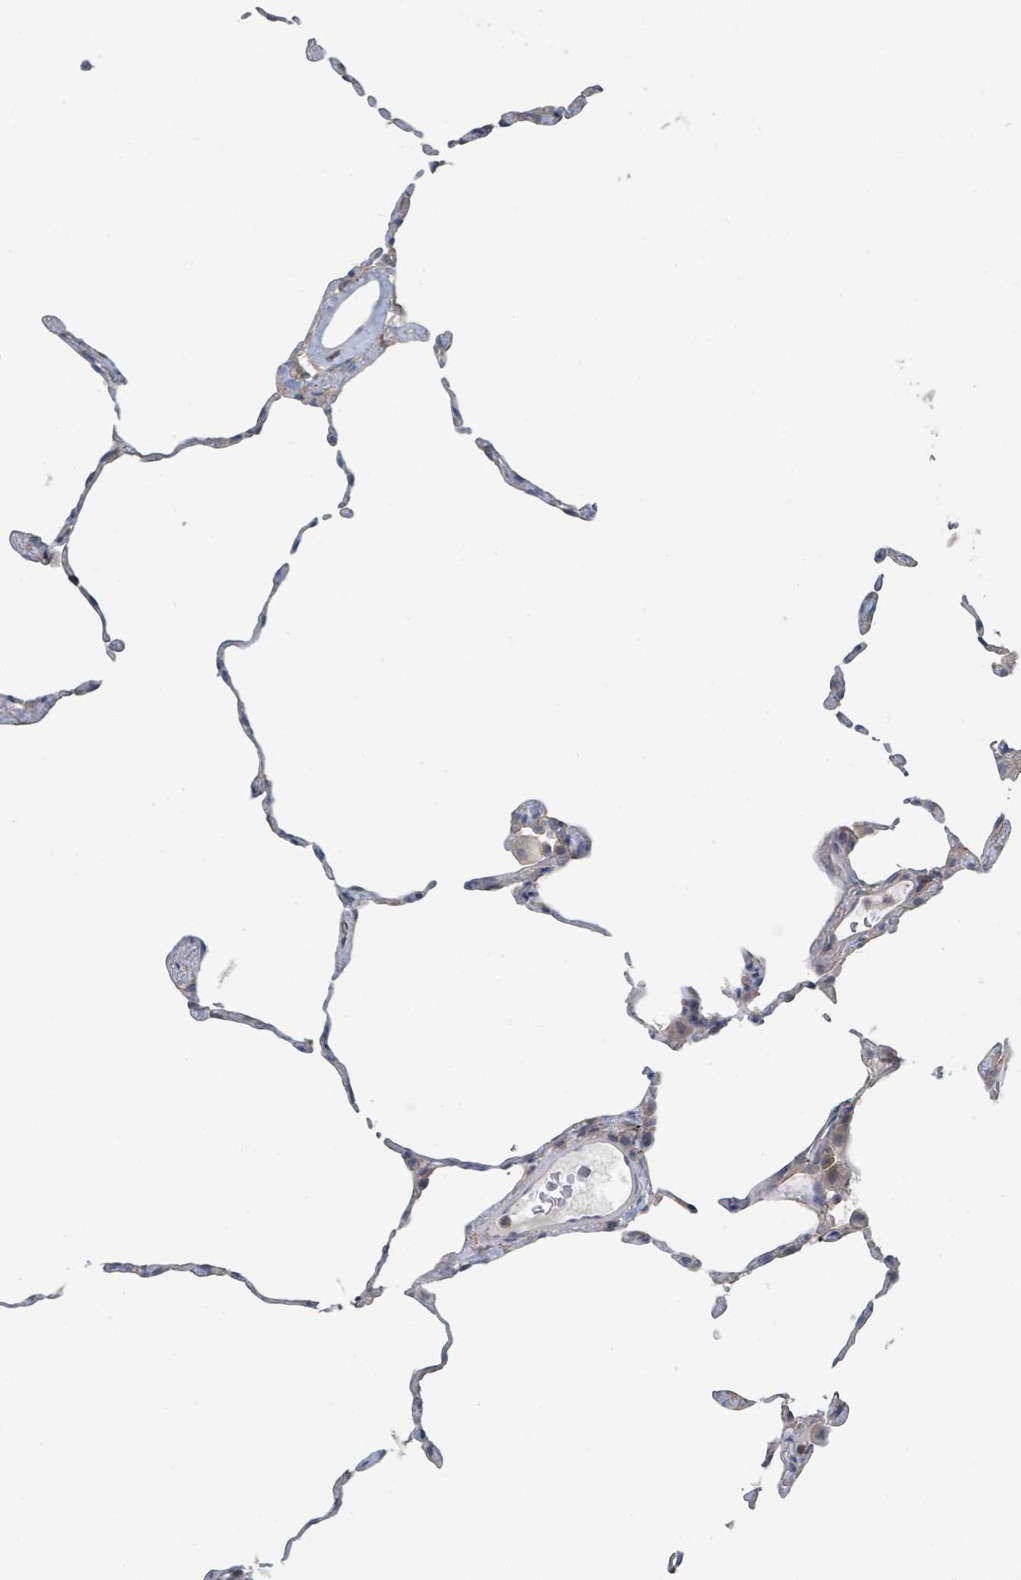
{"staining": {"intensity": "negative", "quantity": "none", "location": "none"}, "tissue": "lung", "cell_type": "Alveolar cells", "image_type": "normal", "snomed": [{"axis": "morphology", "description": "Normal tissue, NOS"}, {"axis": "topography", "description": "Lung"}], "caption": "There is no significant staining in alveolar cells of lung. Brightfield microscopy of immunohistochemistry (IHC) stained with DAB (brown) and hematoxylin (blue), captured at high magnification.", "gene": "LRRC42", "patient": {"sex": "female", "age": 57}}